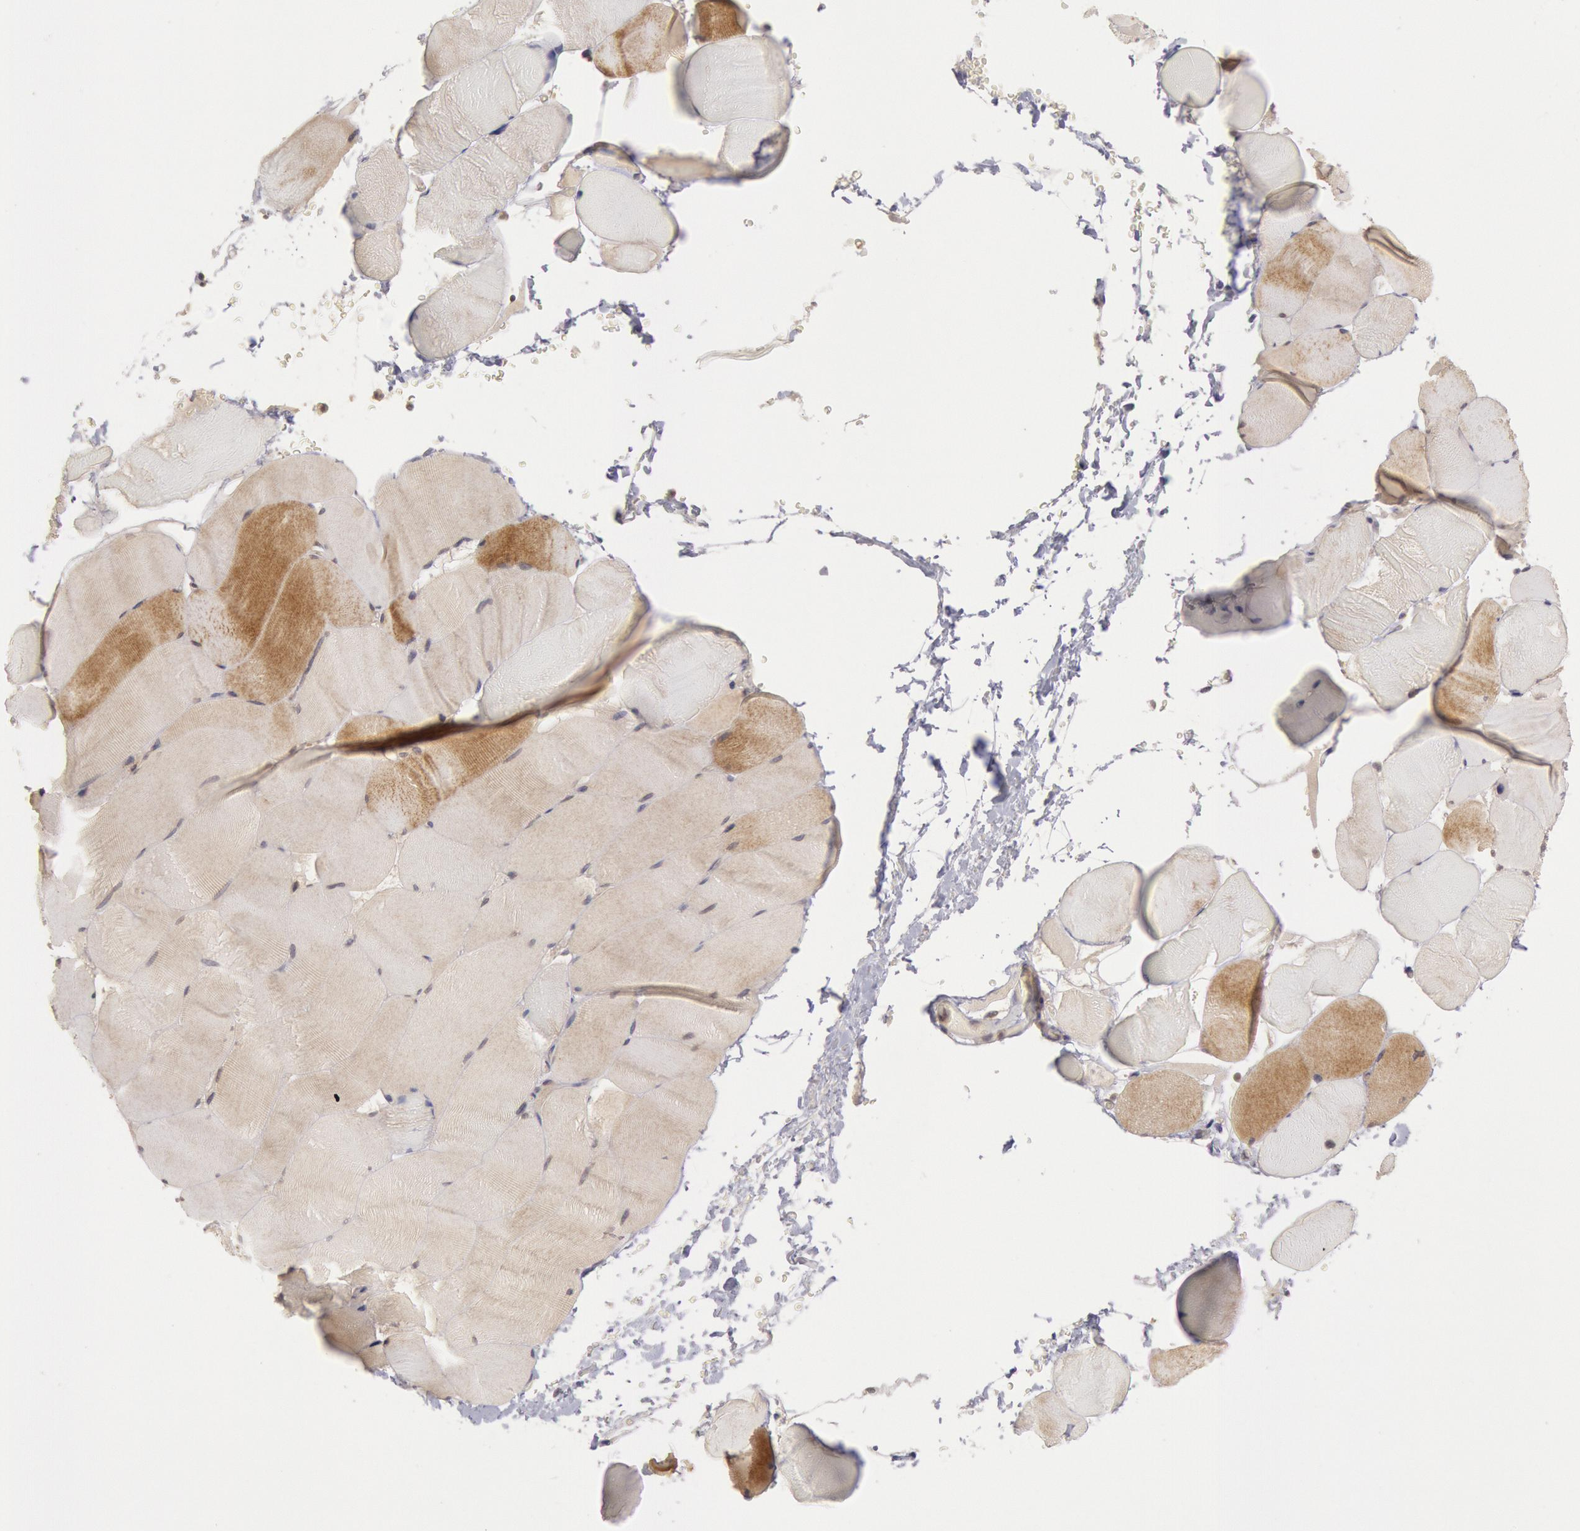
{"staining": {"intensity": "moderate", "quantity": "<25%", "location": "cytoplasmic/membranous"}, "tissue": "skeletal muscle", "cell_type": "Myocytes", "image_type": "normal", "snomed": [{"axis": "morphology", "description": "Normal tissue, NOS"}, {"axis": "topography", "description": "Skeletal muscle"}], "caption": "Immunohistochemistry (IHC) micrograph of benign skeletal muscle stained for a protein (brown), which displays low levels of moderate cytoplasmic/membranous staining in about <25% of myocytes.", "gene": "BRAF", "patient": {"sex": "male", "age": 62}}